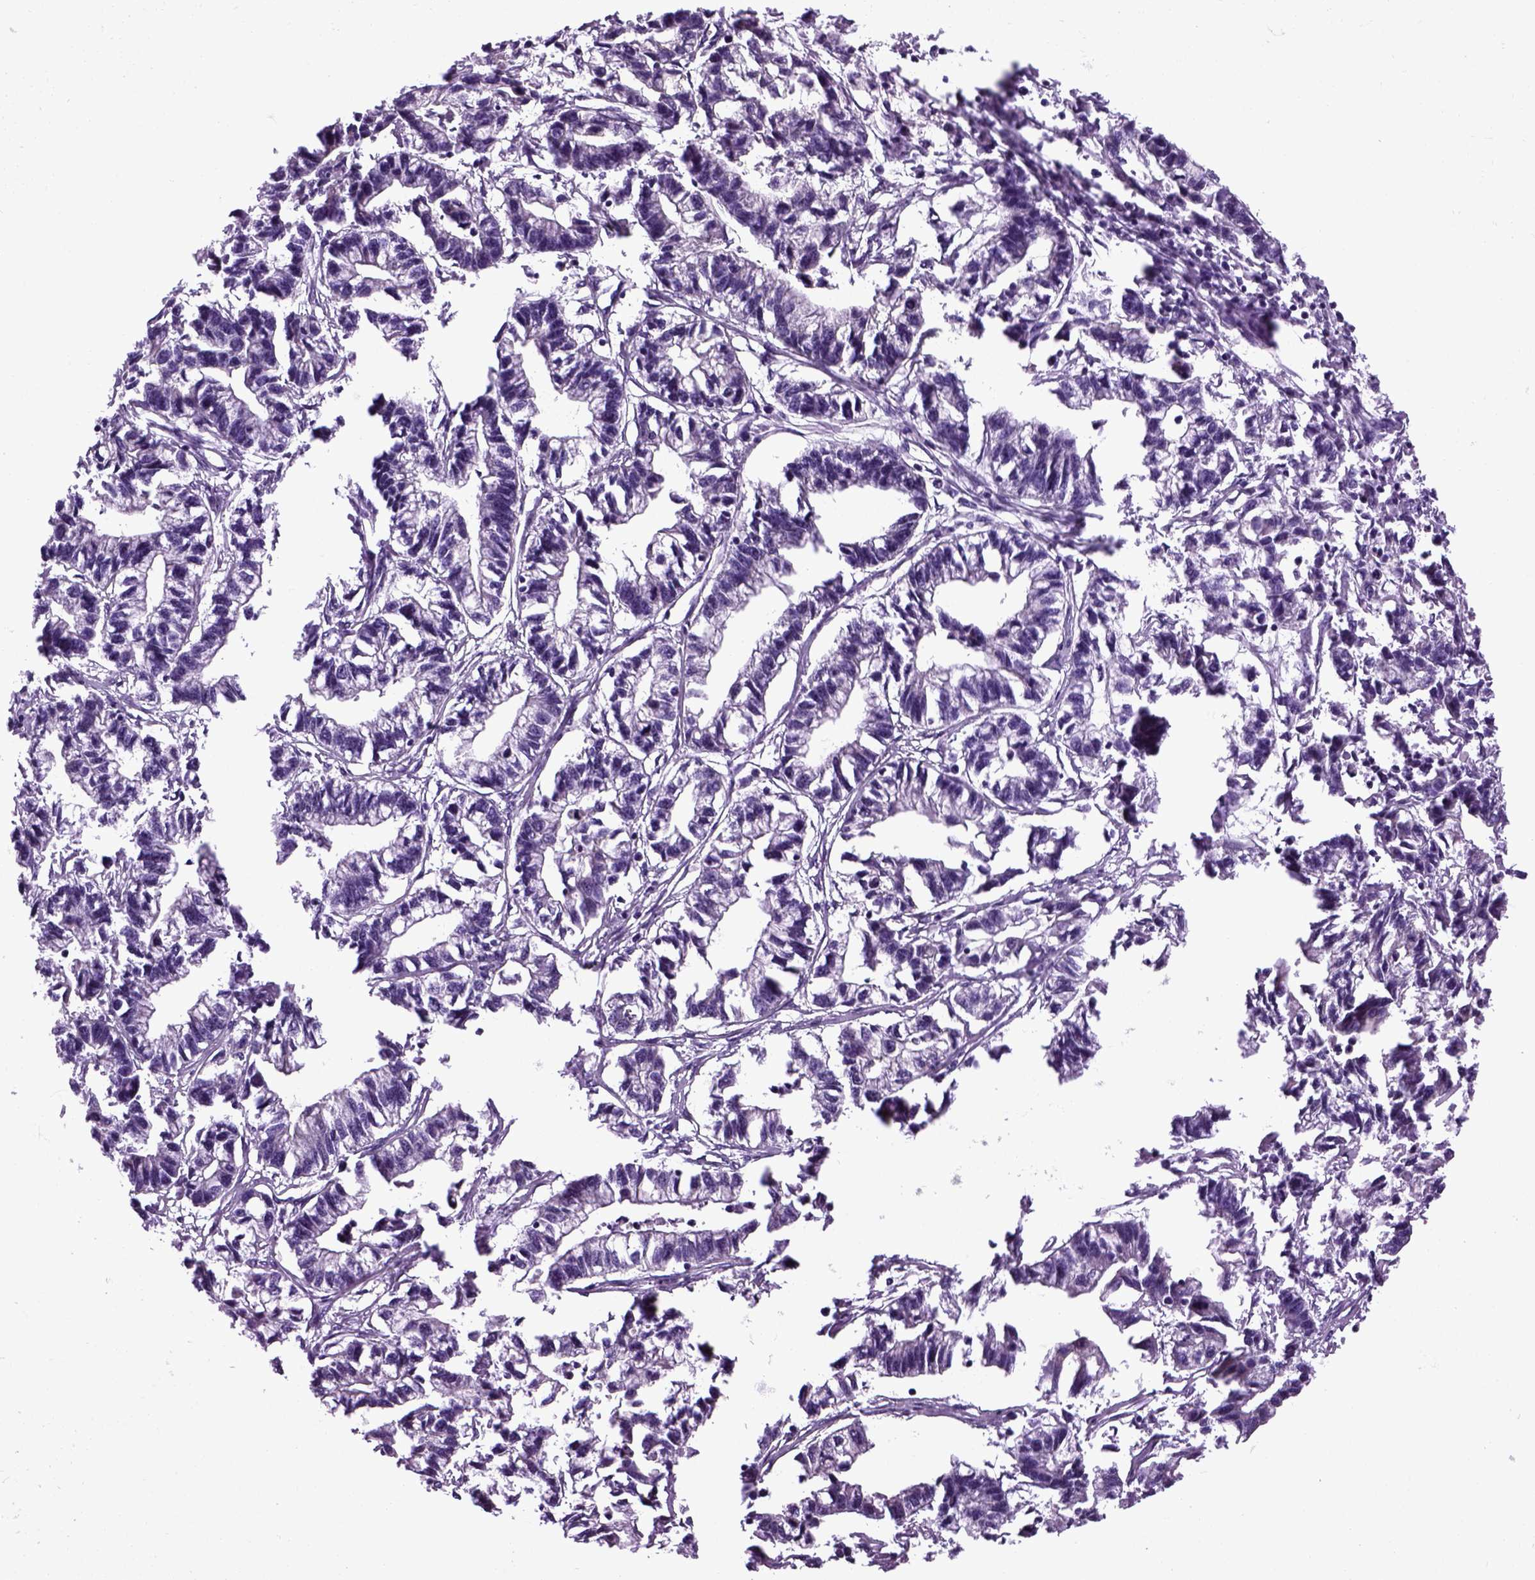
{"staining": {"intensity": "negative", "quantity": "none", "location": "none"}, "tissue": "stomach cancer", "cell_type": "Tumor cells", "image_type": "cancer", "snomed": [{"axis": "morphology", "description": "Adenocarcinoma, NOS"}, {"axis": "topography", "description": "Stomach"}], "caption": "There is no significant staining in tumor cells of stomach cancer (adenocarcinoma).", "gene": "HMCN2", "patient": {"sex": "male", "age": 83}}